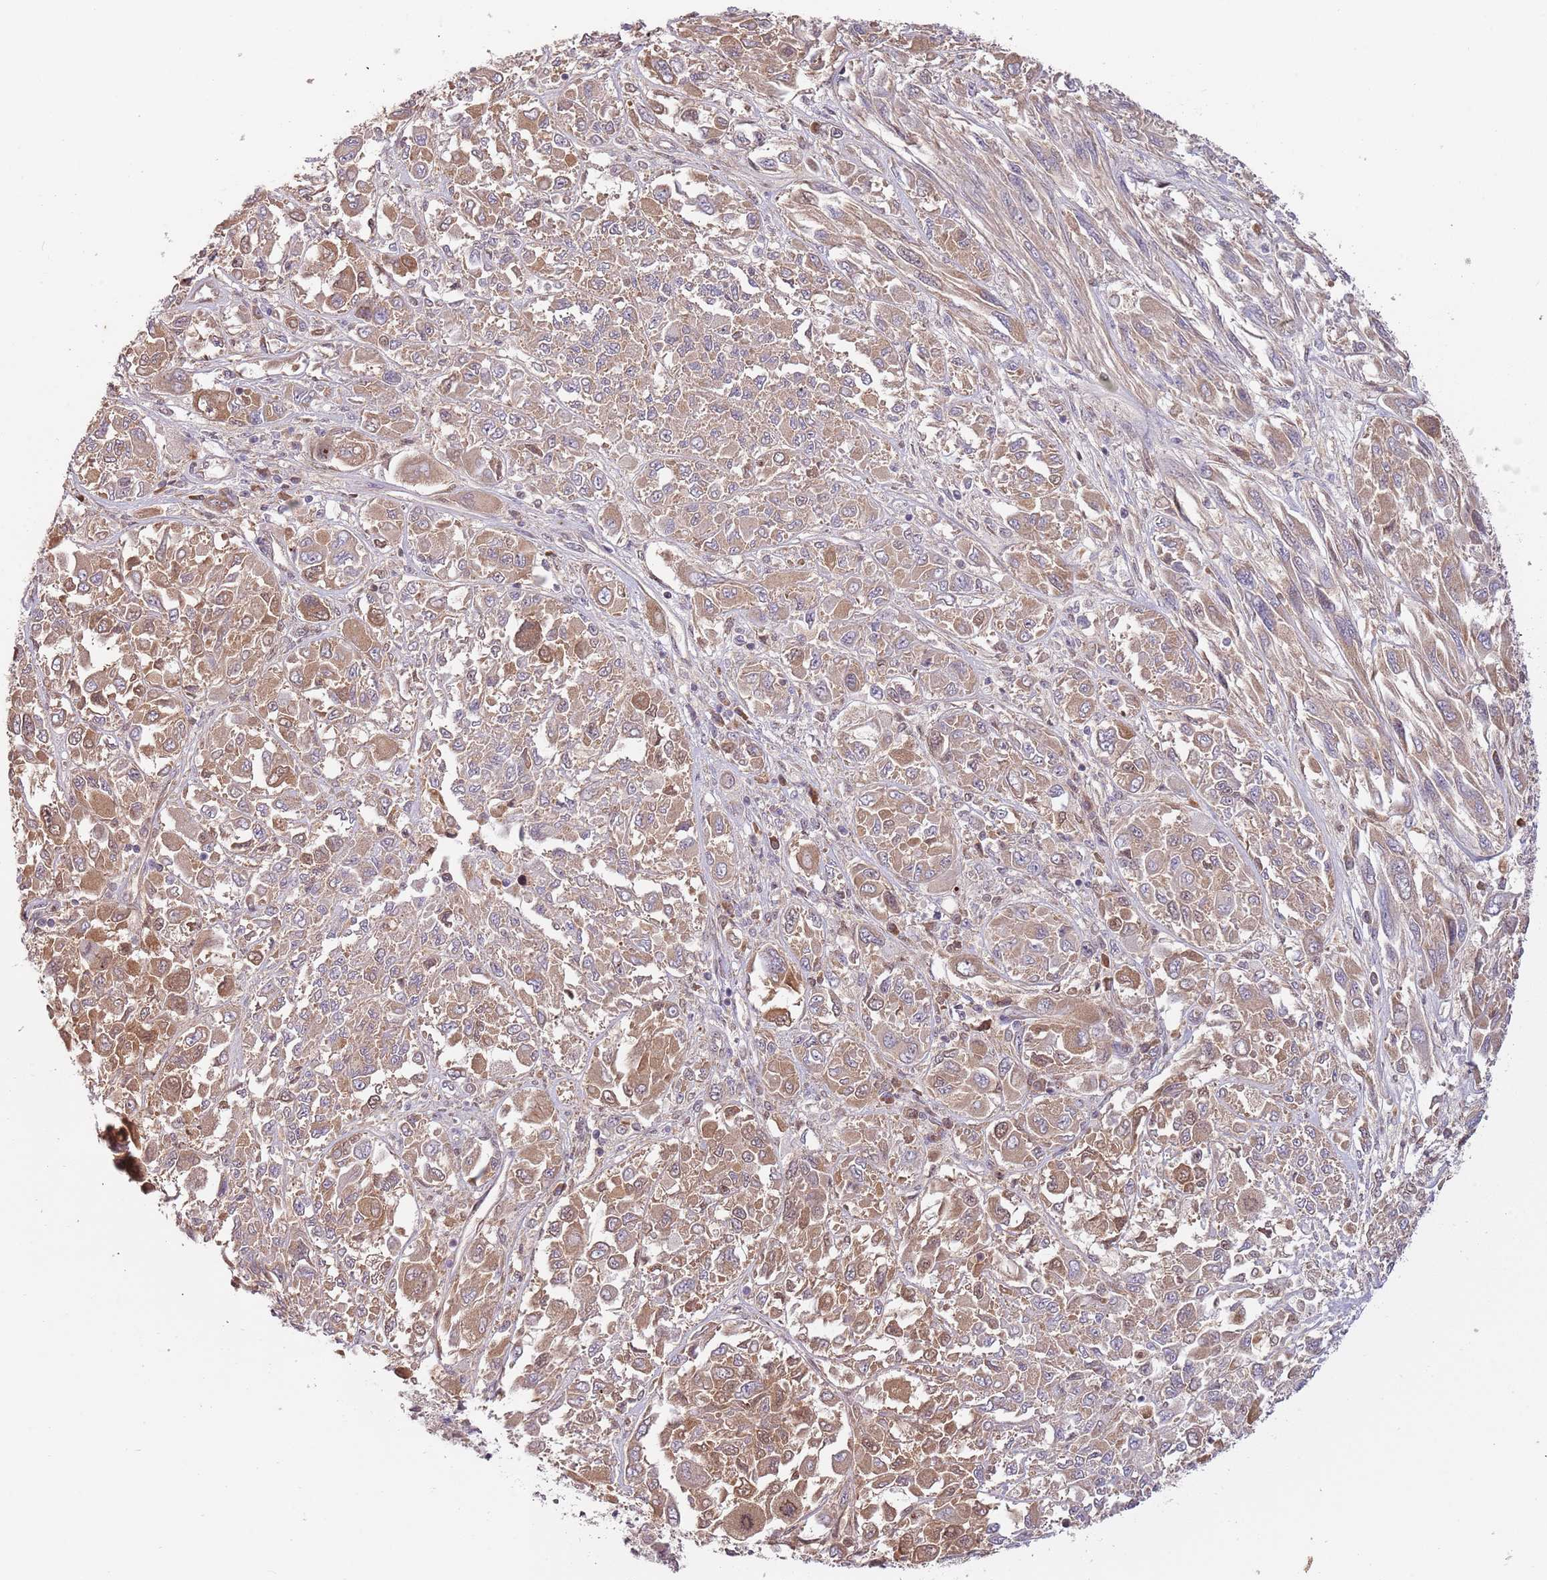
{"staining": {"intensity": "moderate", "quantity": ">75%", "location": "cytoplasmic/membranous"}, "tissue": "melanoma", "cell_type": "Tumor cells", "image_type": "cancer", "snomed": [{"axis": "morphology", "description": "Malignant melanoma, NOS"}, {"axis": "topography", "description": "Skin"}], "caption": "Human melanoma stained with a protein marker reveals moderate staining in tumor cells.", "gene": "SYS1", "patient": {"sex": "female", "age": 91}}